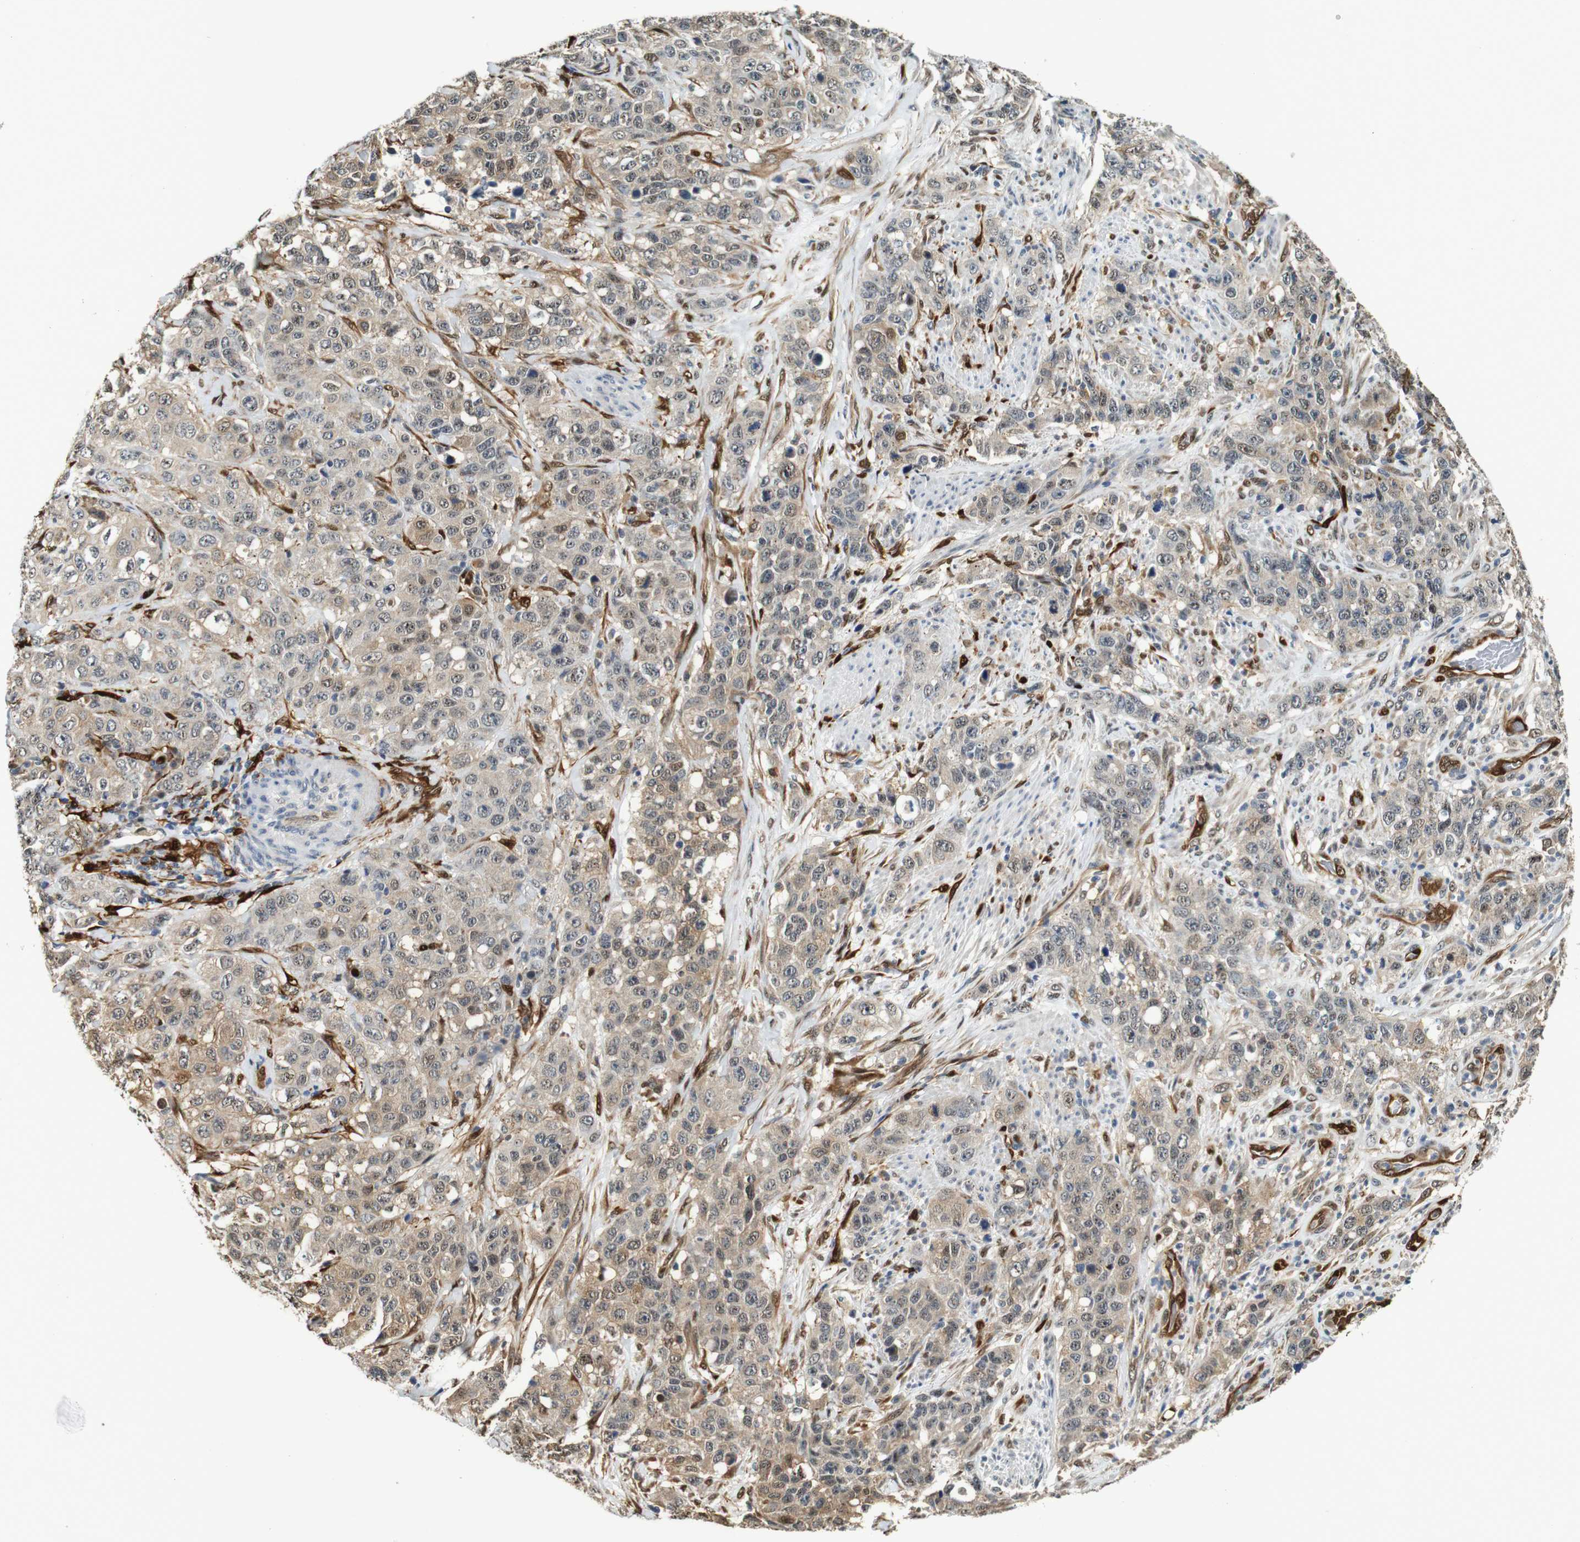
{"staining": {"intensity": "weak", "quantity": ">75%", "location": "cytoplasmic/membranous,nuclear"}, "tissue": "stomach cancer", "cell_type": "Tumor cells", "image_type": "cancer", "snomed": [{"axis": "morphology", "description": "Adenocarcinoma, NOS"}, {"axis": "topography", "description": "Stomach"}], "caption": "Weak cytoplasmic/membranous and nuclear staining is appreciated in approximately >75% of tumor cells in stomach adenocarcinoma.", "gene": "LXN", "patient": {"sex": "male", "age": 48}}